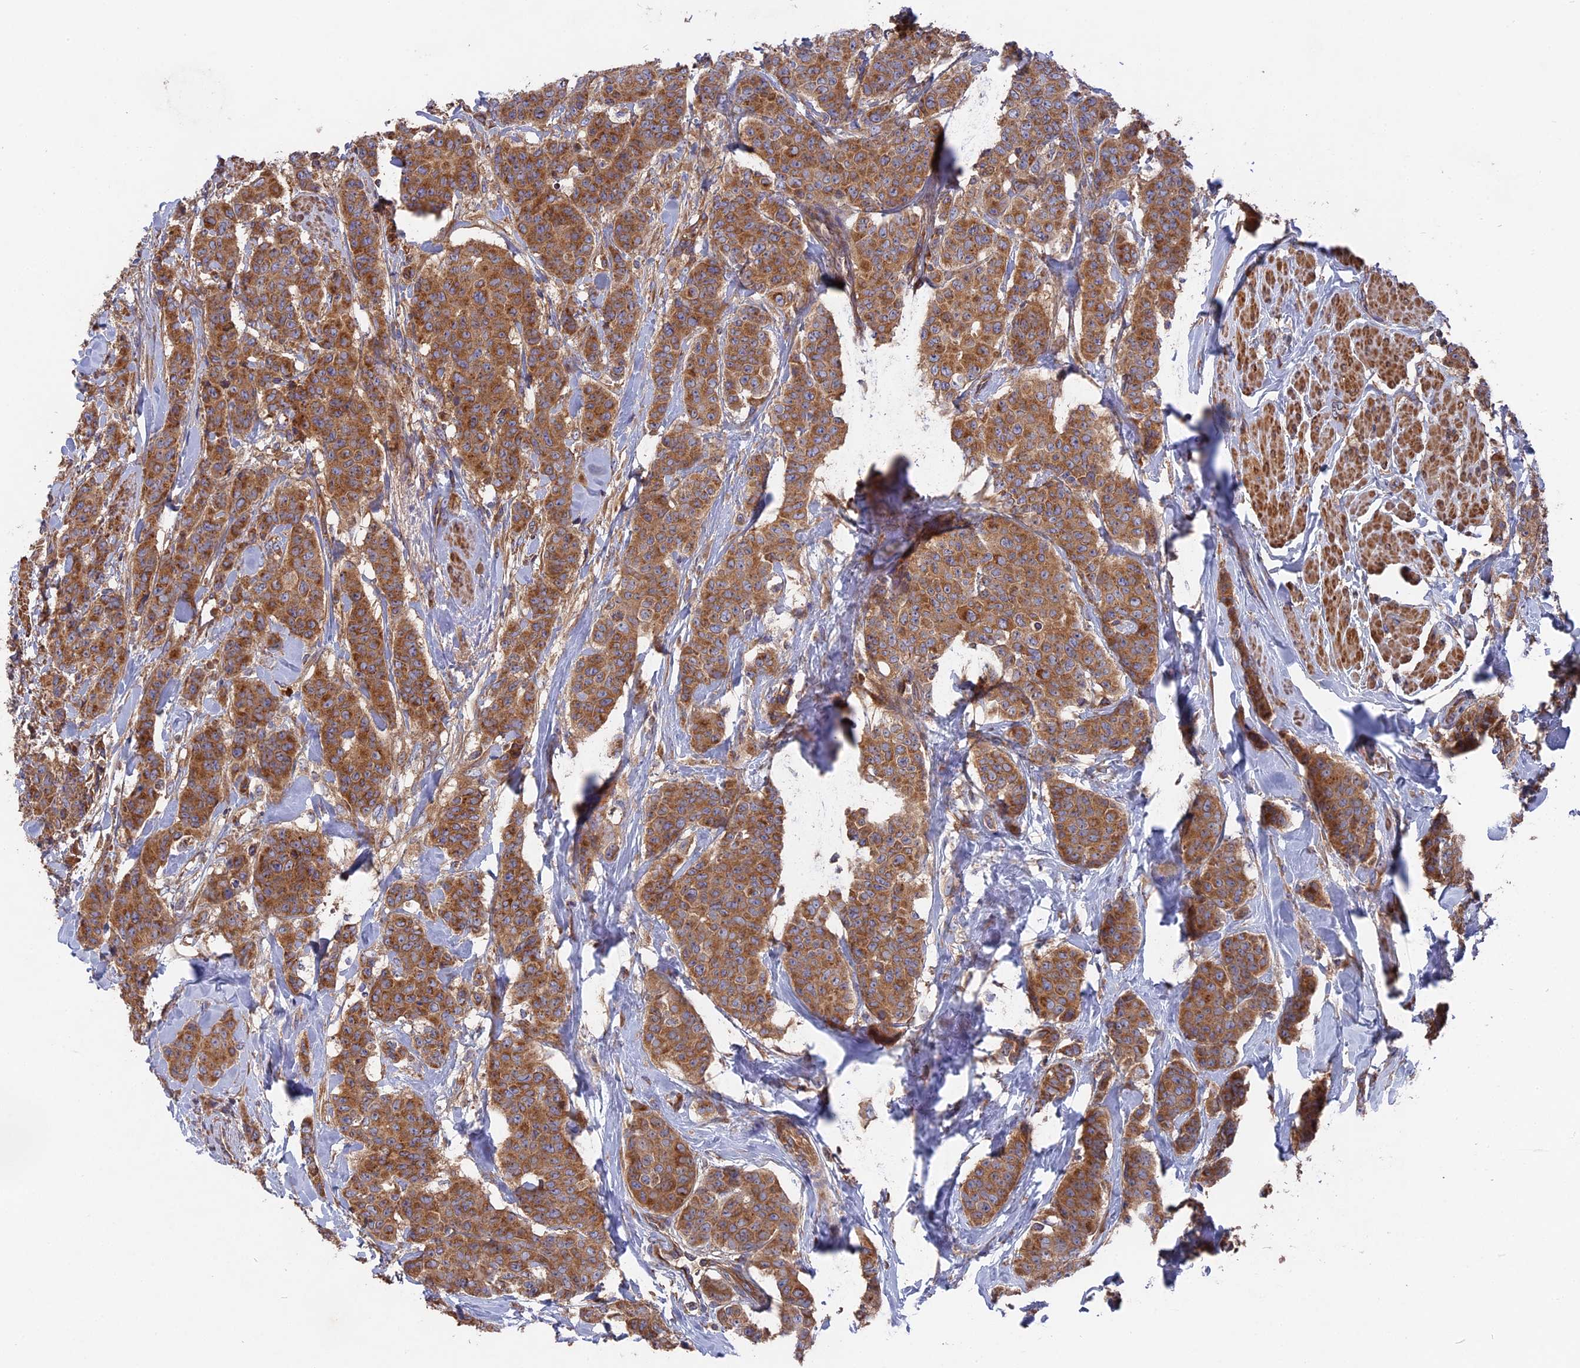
{"staining": {"intensity": "moderate", "quantity": ">75%", "location": "cytoplasmic/membranous"}, "tissue": "breast cancer", "cell_type": "Tumor cells", "image_type": "cancer", "snomed": [{"axis": "morphology", "description": "Duct carcinoma"}, {"axis": "topography", "description": "Breast"}], "caption": "Moderate cytoplasmic/membranous protein staining is seen in about >75% of tumor cells in intraductal carcinoma (breast).", "gene": "TELO2", "patient": {"sex": "female", "age": 40}}